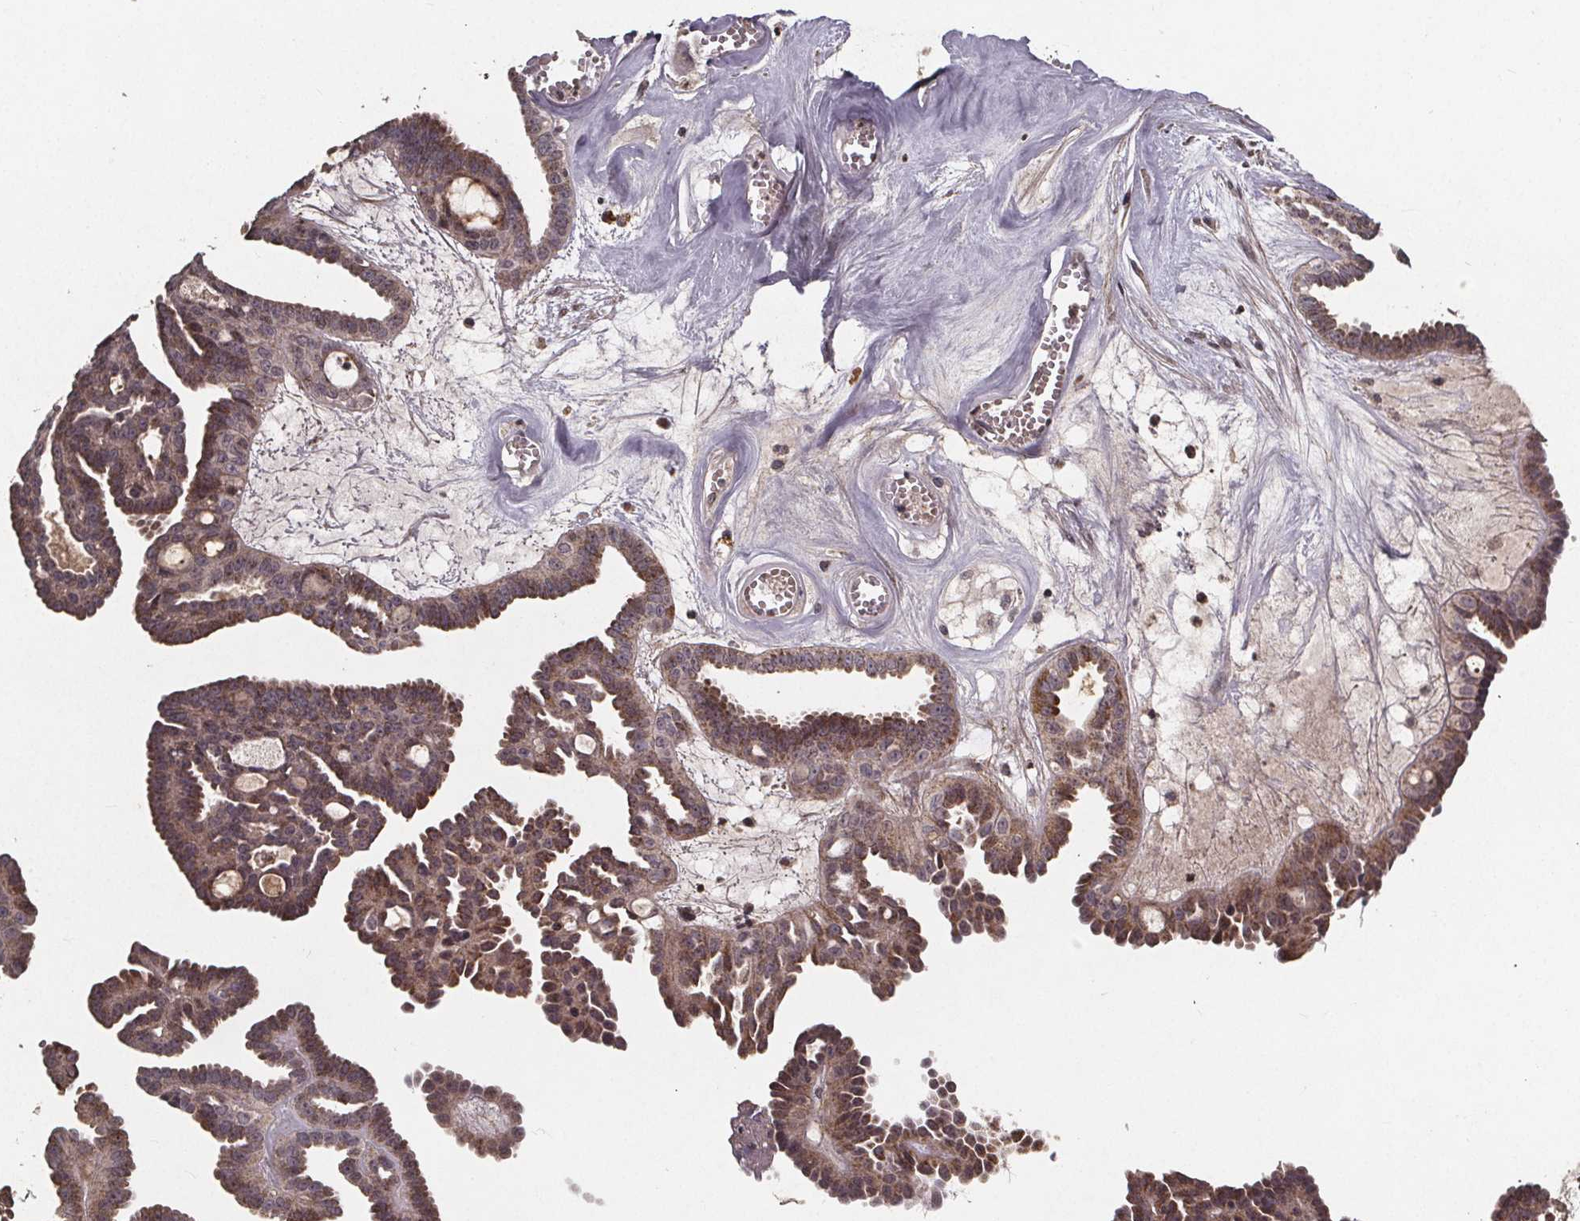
{"staining": {"intensity": "weak", "quantity": ">75%", "location": "cytoplasmic/membranous,nuclear"}, "tissue": "ovarian cancer", "cell_type": "Tumor cells", "image_type": "cancer", "snomed": [{"axis": "morphology", "description": "Cystadenocarcinoma, serous, NOS"}, {"axis": "topography", "description": "Ovary"}], "caption": "High-magnification brightfield microscopy of serous cystadenocarcinoma (ovarian) stained with DAB (3,3'-diaminobenzidine) (brown) and counterstained with hematoxylin (blue). tumor cells exhibit weak cytoplasmic/membranous and nuclear staining is seen in approximately>75% of cells.", "gene": "GPX3", "patient": {"sex": "female", "age": 71}}